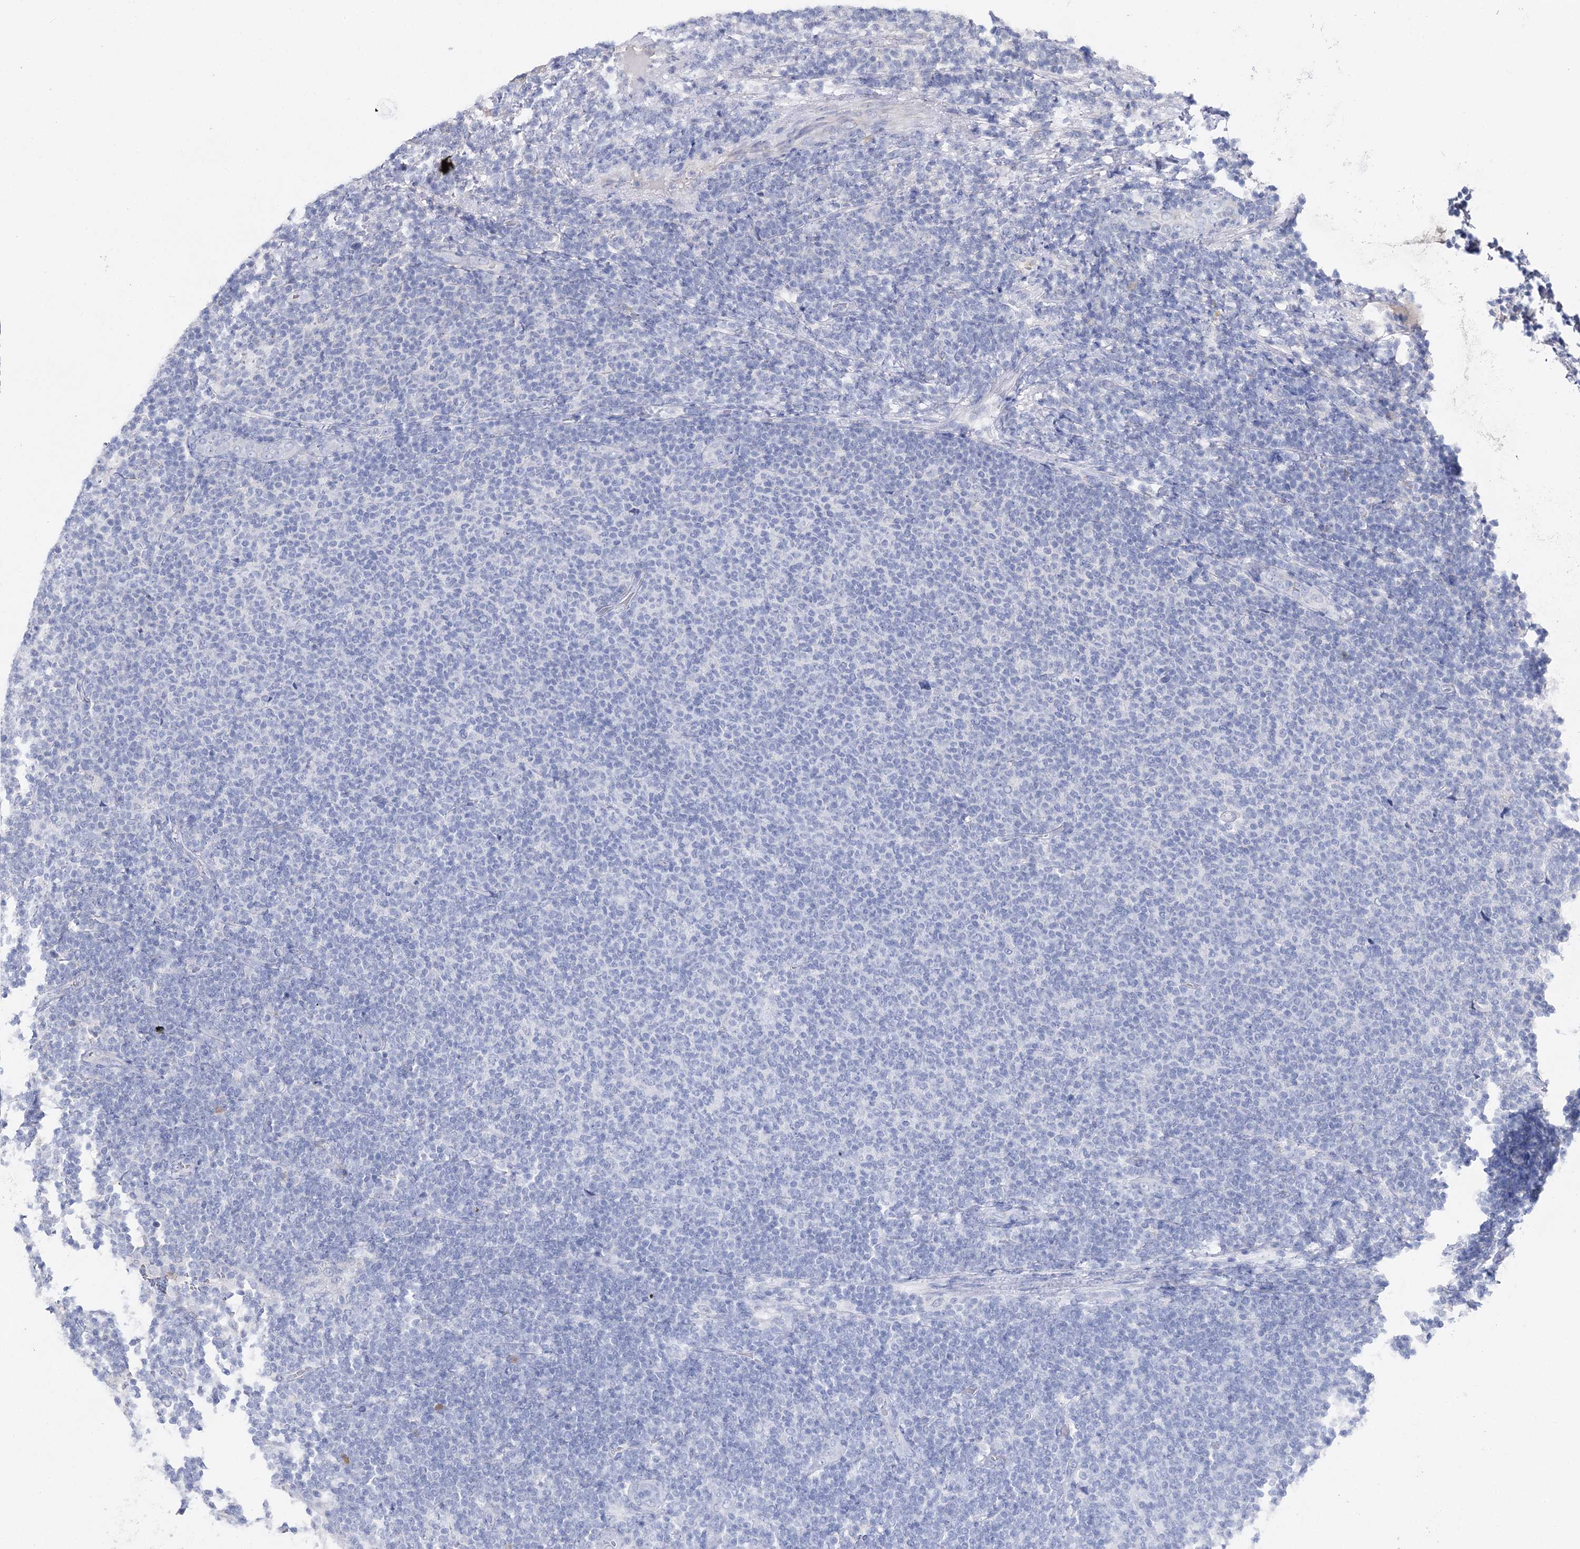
{"staining": {"intensity": "negative", "quantity": "none", "location": "none"}, "tissue": "lymphoma", "cell_type": "Tumor cells", "image_type": "cancer", "snomed": [{"axis": "morphology", "description": "Malignant lymphoma, non-Hodgkin's type, Low grade"}, {"axis": "topography", "description": "Lymph node"}], "caption": "This is a photomicrograph of IHC staining of malignant lymphoma, non-Hodgkin's type (low-grade), which shows no positivity in tumor cells. (Immunohistochemistry, brightfield microscopy, high magnification).", "gene": "IL1RAP", "patient": {"sex": "male", "age": 66}}